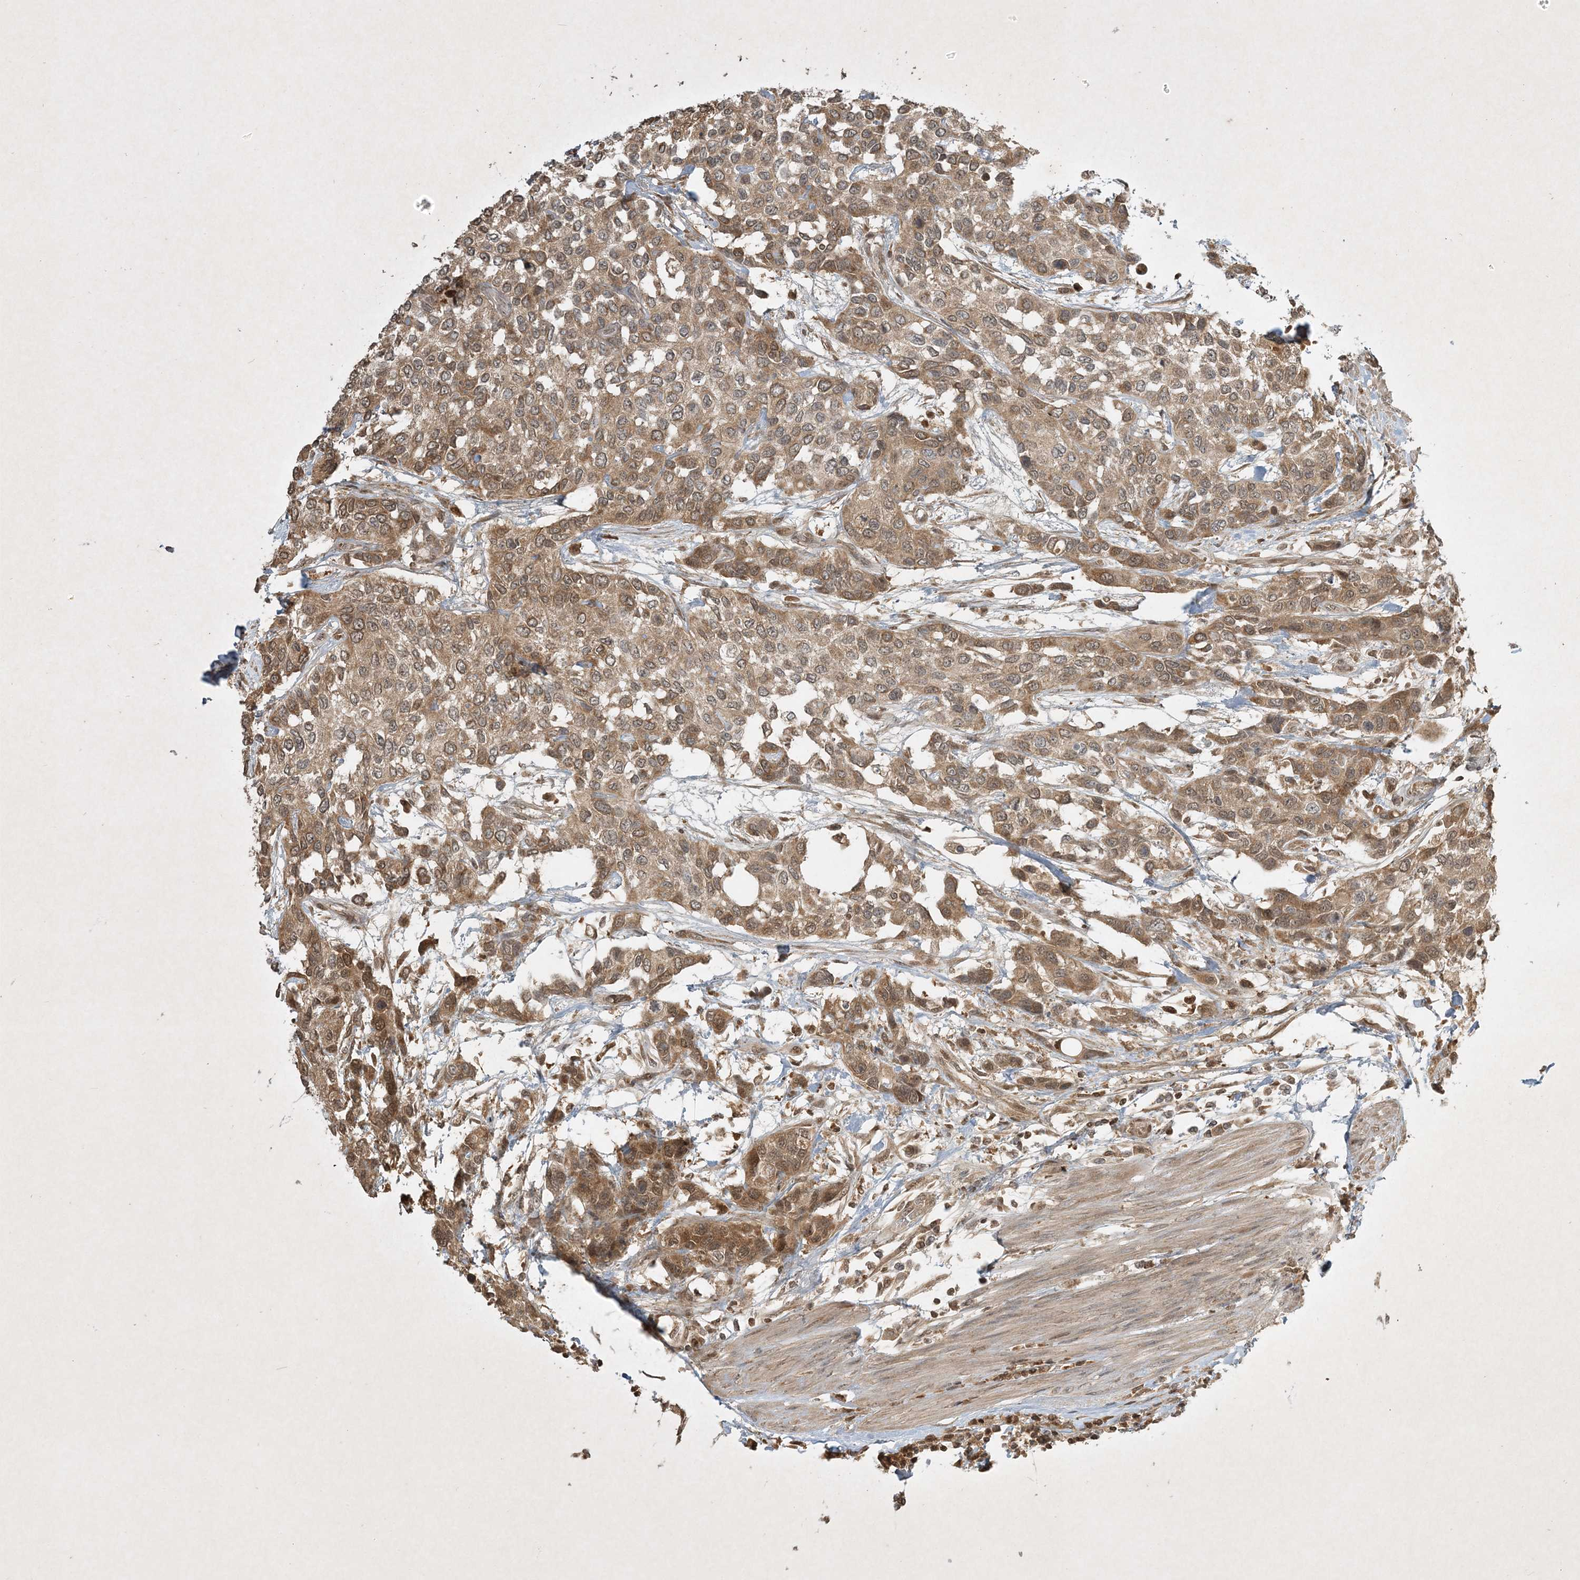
{"staining": {"intensity": "moderate", "quantity": ">75%", "location": "cytoplasmic/membranous"}, "tissue": "urothelial cancer", "cell_type": "Tumor cells", "image_type": "cancer", "snomed": [{"axis": "morphology", "description": "Normal tissue, NOS"}, {"axis": "morphology", "description": "Urothelial carcinoma, High grade"}, {"axis": "topography", "description": "Vascular tissue"}, {"axis": "topography", "description": "Urinary bladder"}], "caption": "Immunohistochemistry of human urothelial cancer shows medium levels of moderate cytoplasmic/membranous positivity in approximately >75% of tumor cells.", "gene": "PLTP", "patient": {"sex": "female", "age": 56}}